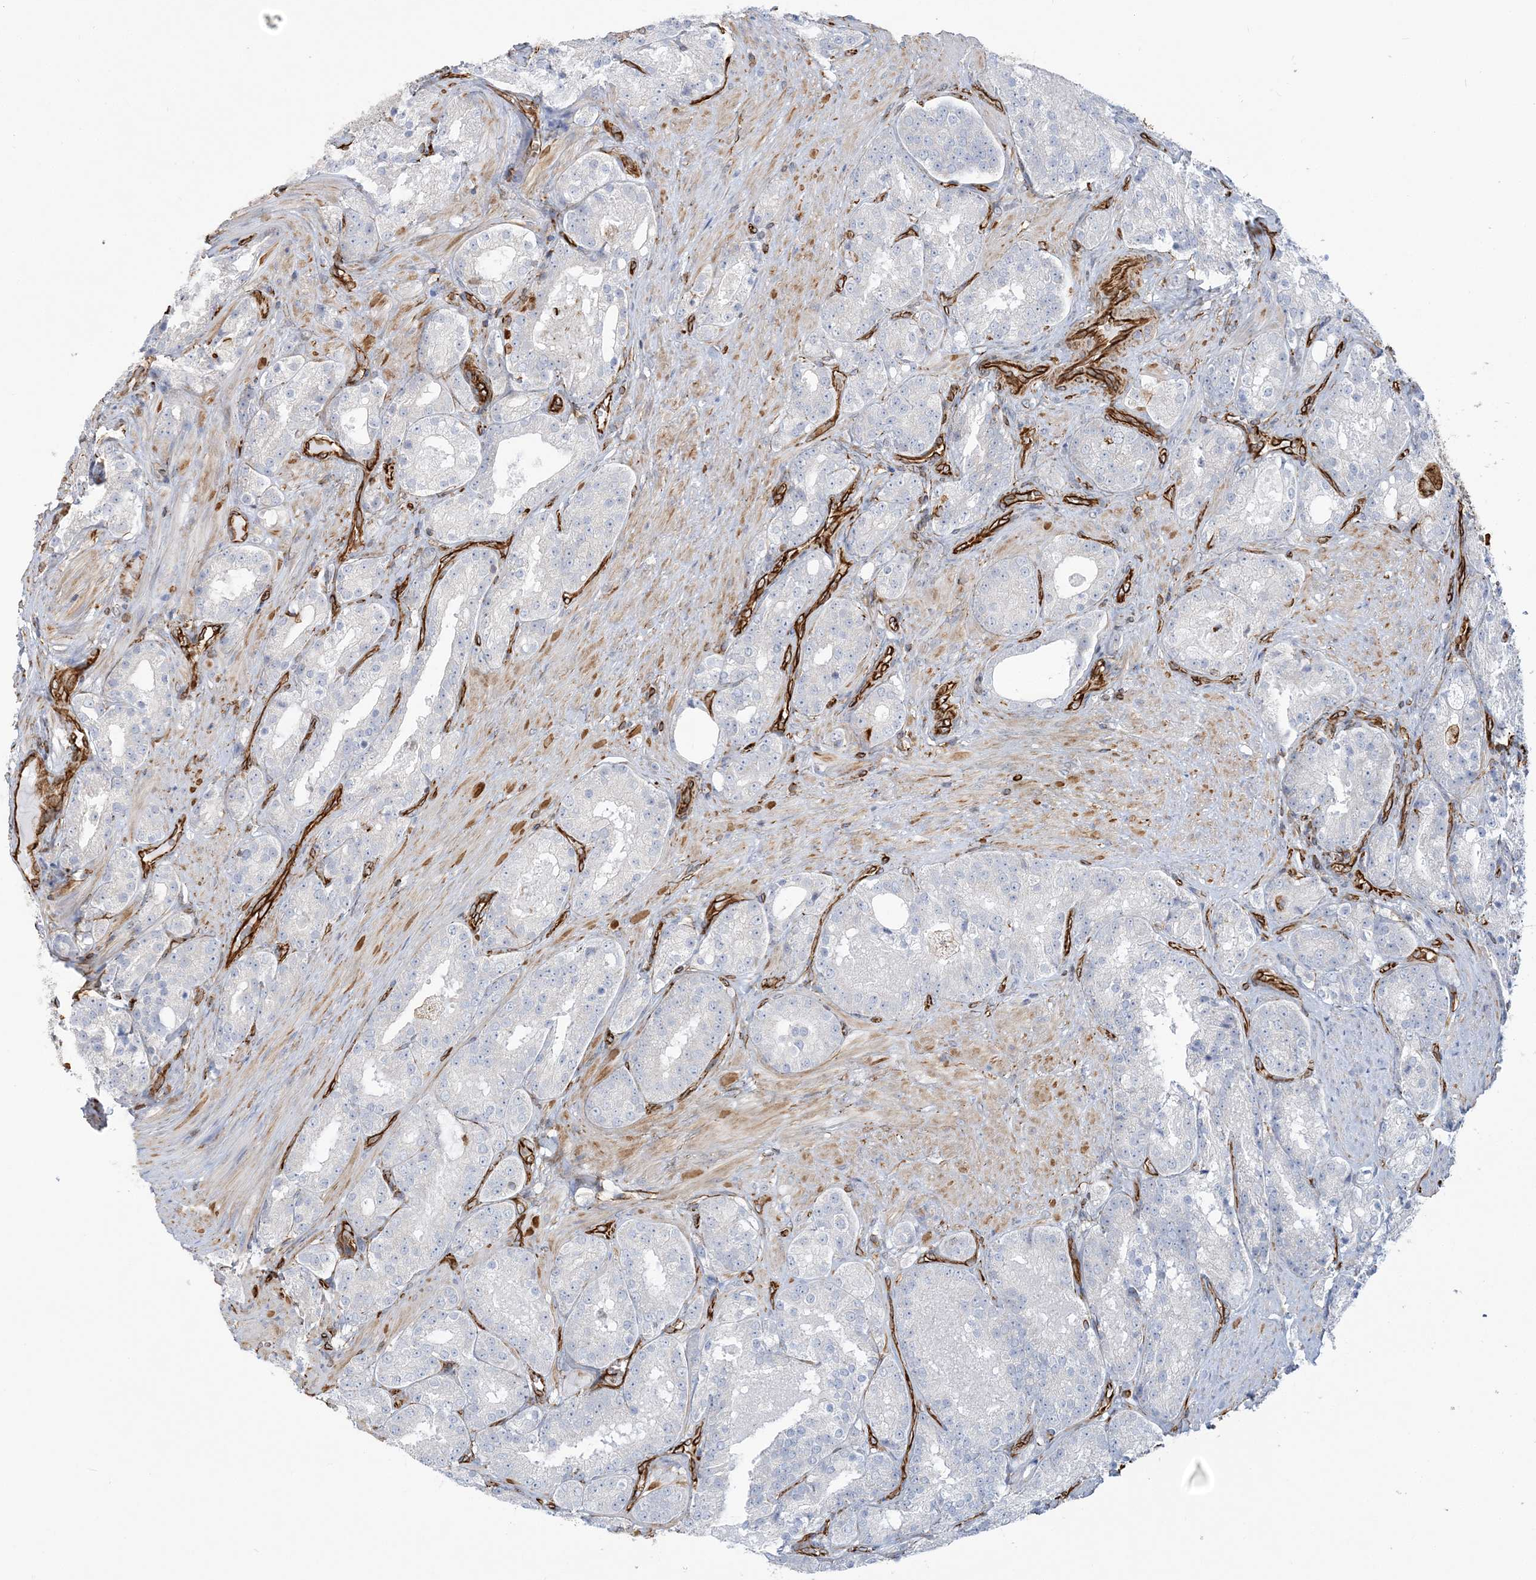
{"staining": {"intensity": "negative", "quantity": "none", "location": "none"}, "tissue": "prostate cancer", "cell_type": "Tumor cells", "image_type": "cancer", "snomed": [{"axis": "morphology", "description": "Adenocarcinoma, High grade"}, {"axis": "topography", "description": "Prostate"}], "caption": "Histopathology image shows no protein staining in tumor cells of adenocarcinoma (high-grade) (prostate) tissue.", "gene": "SCLT1", "patient": {"sex": "male", "age": 60}}